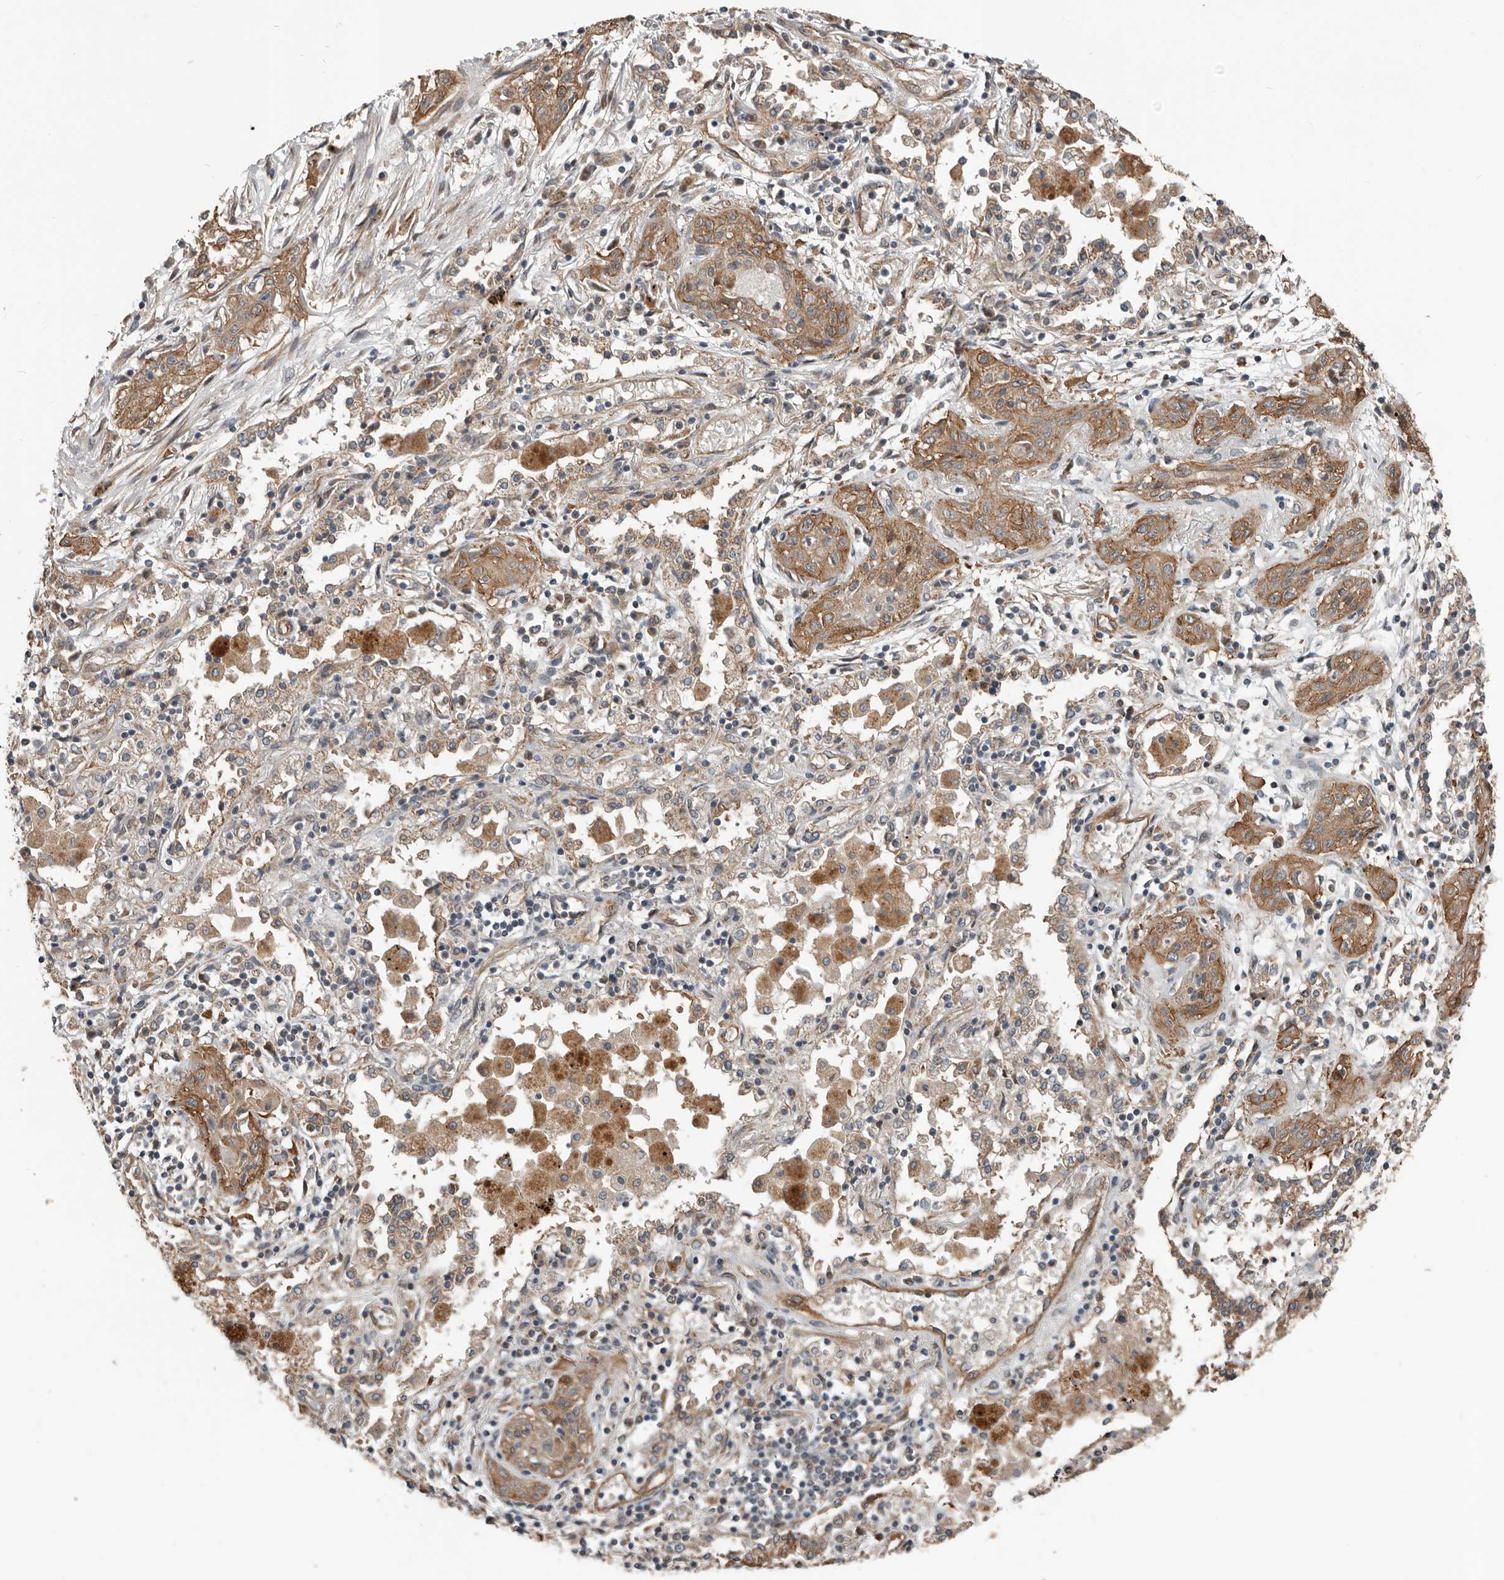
{"staining": {"intensity": "moderate", "quantity": ">75%", "location": "cytoplasmic/membranous"}, "tissue": "lung cancer", "cell_type": "Tumor cells", "image_type": "cancer", "snomed": [{"axis": "morphology", "description": "Squamous cell carcinoma, NOS"}, {"axis": "topography", "description": "Lung"}], "caption": "Protein expression analysis of human lung squamous cell carcinoma reveals moderate cytoplasmic/membranous expression in about >75% of tumor cells.", "gene": "YOD1", "patient": {"sex": "female", "age": 47}}